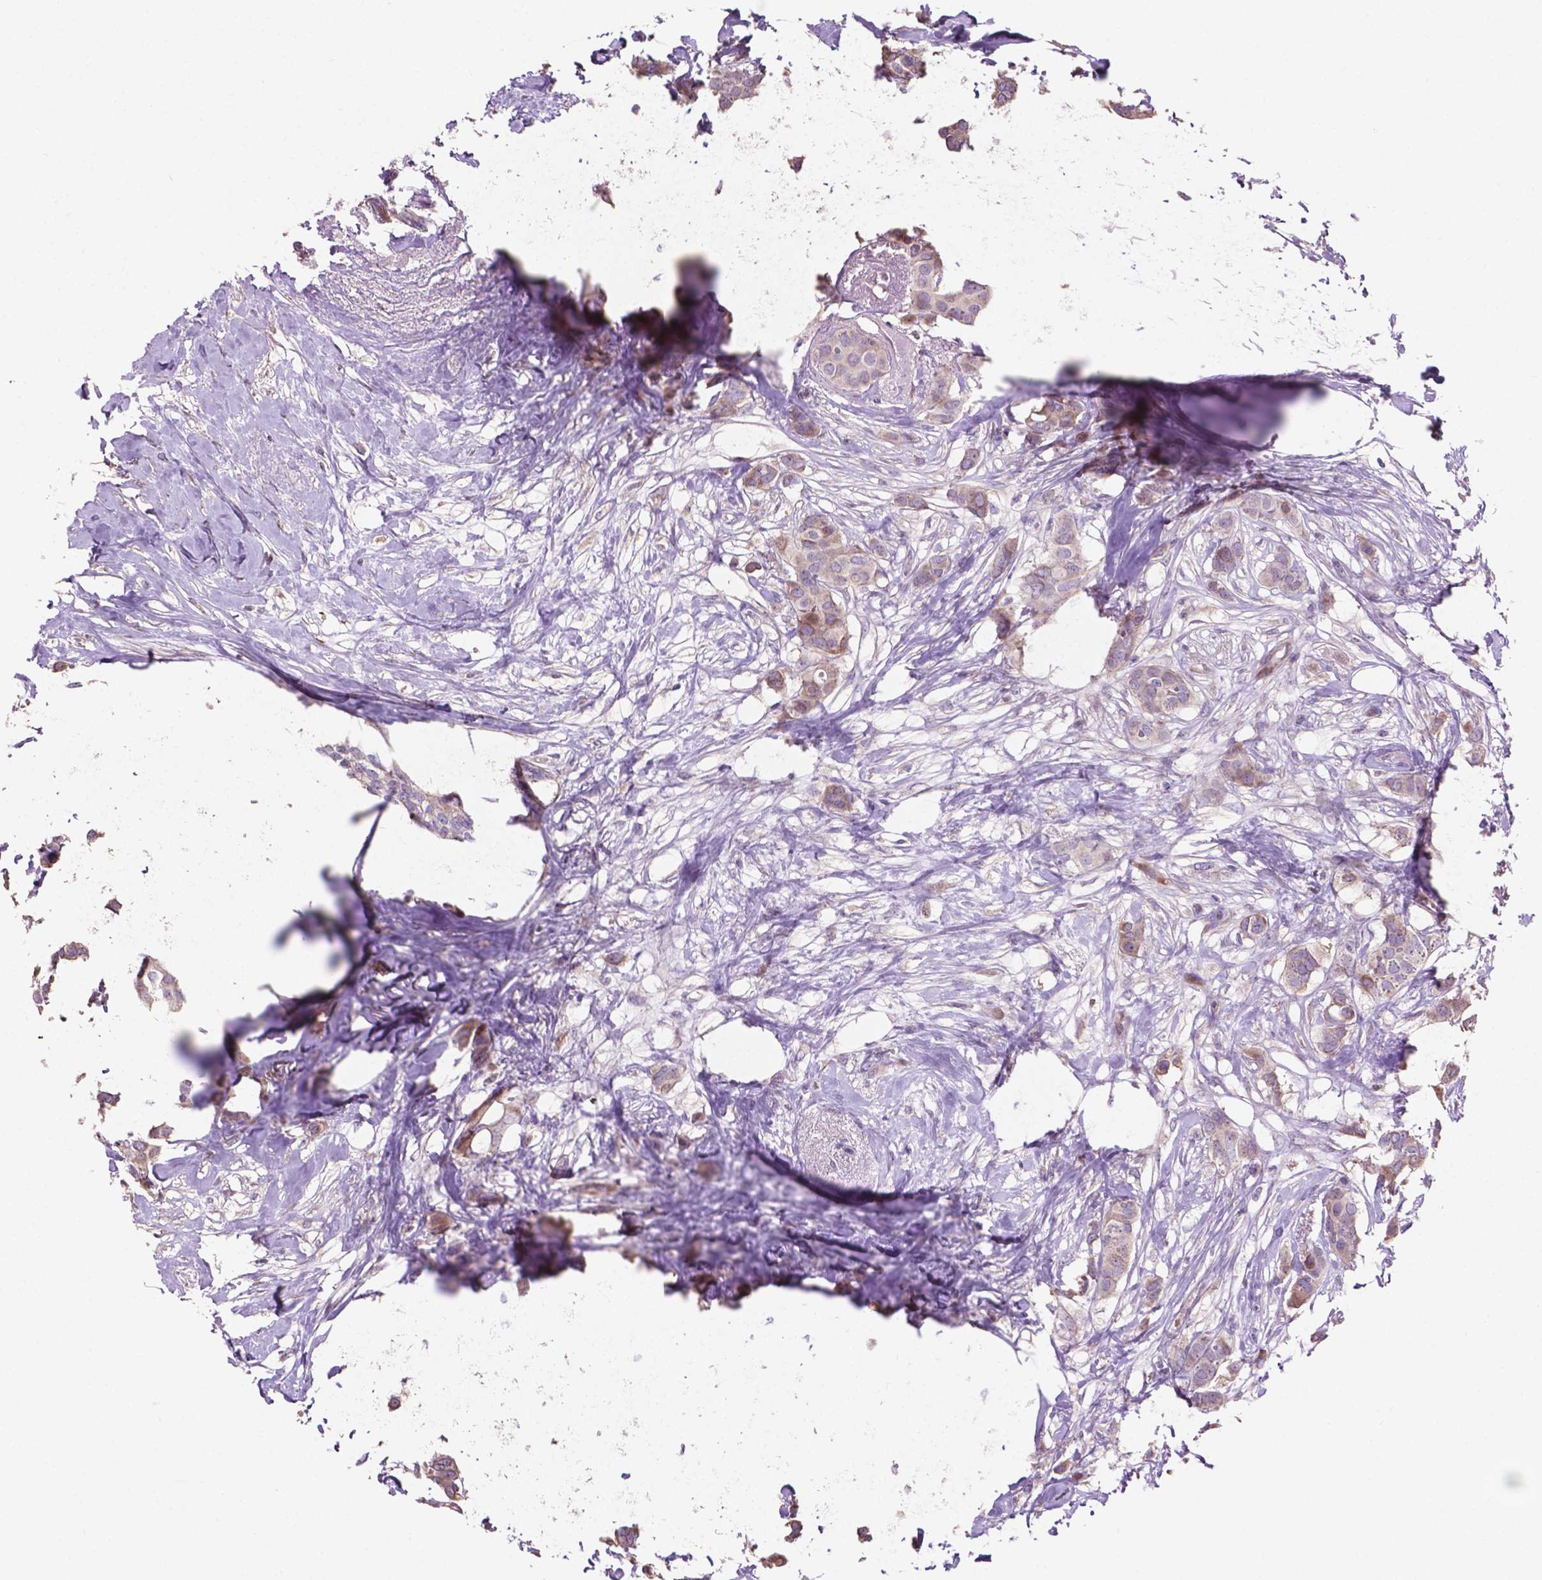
{"staining": {"intensity": "weak", "quantity": ">75%", "location": "cytoplasmic/membranous"}, "tissue": "breast cancer", "cell_type": "Tumor cells", "image_type": "cancer", "snomed": [{"axis": "morphology", "description": "Duct carcinoma"}, {"axis": "topography", "description": "Breast"}], "caption": "A micrograph showing weak cytoplasmic/membranous expression in about >75% of tumor cells in breast intraductal carcinoma, as visualized by brown immunohistochemical staining.", "gene": "CLDN17", "patient": {"sex": "female", "age": 62}}